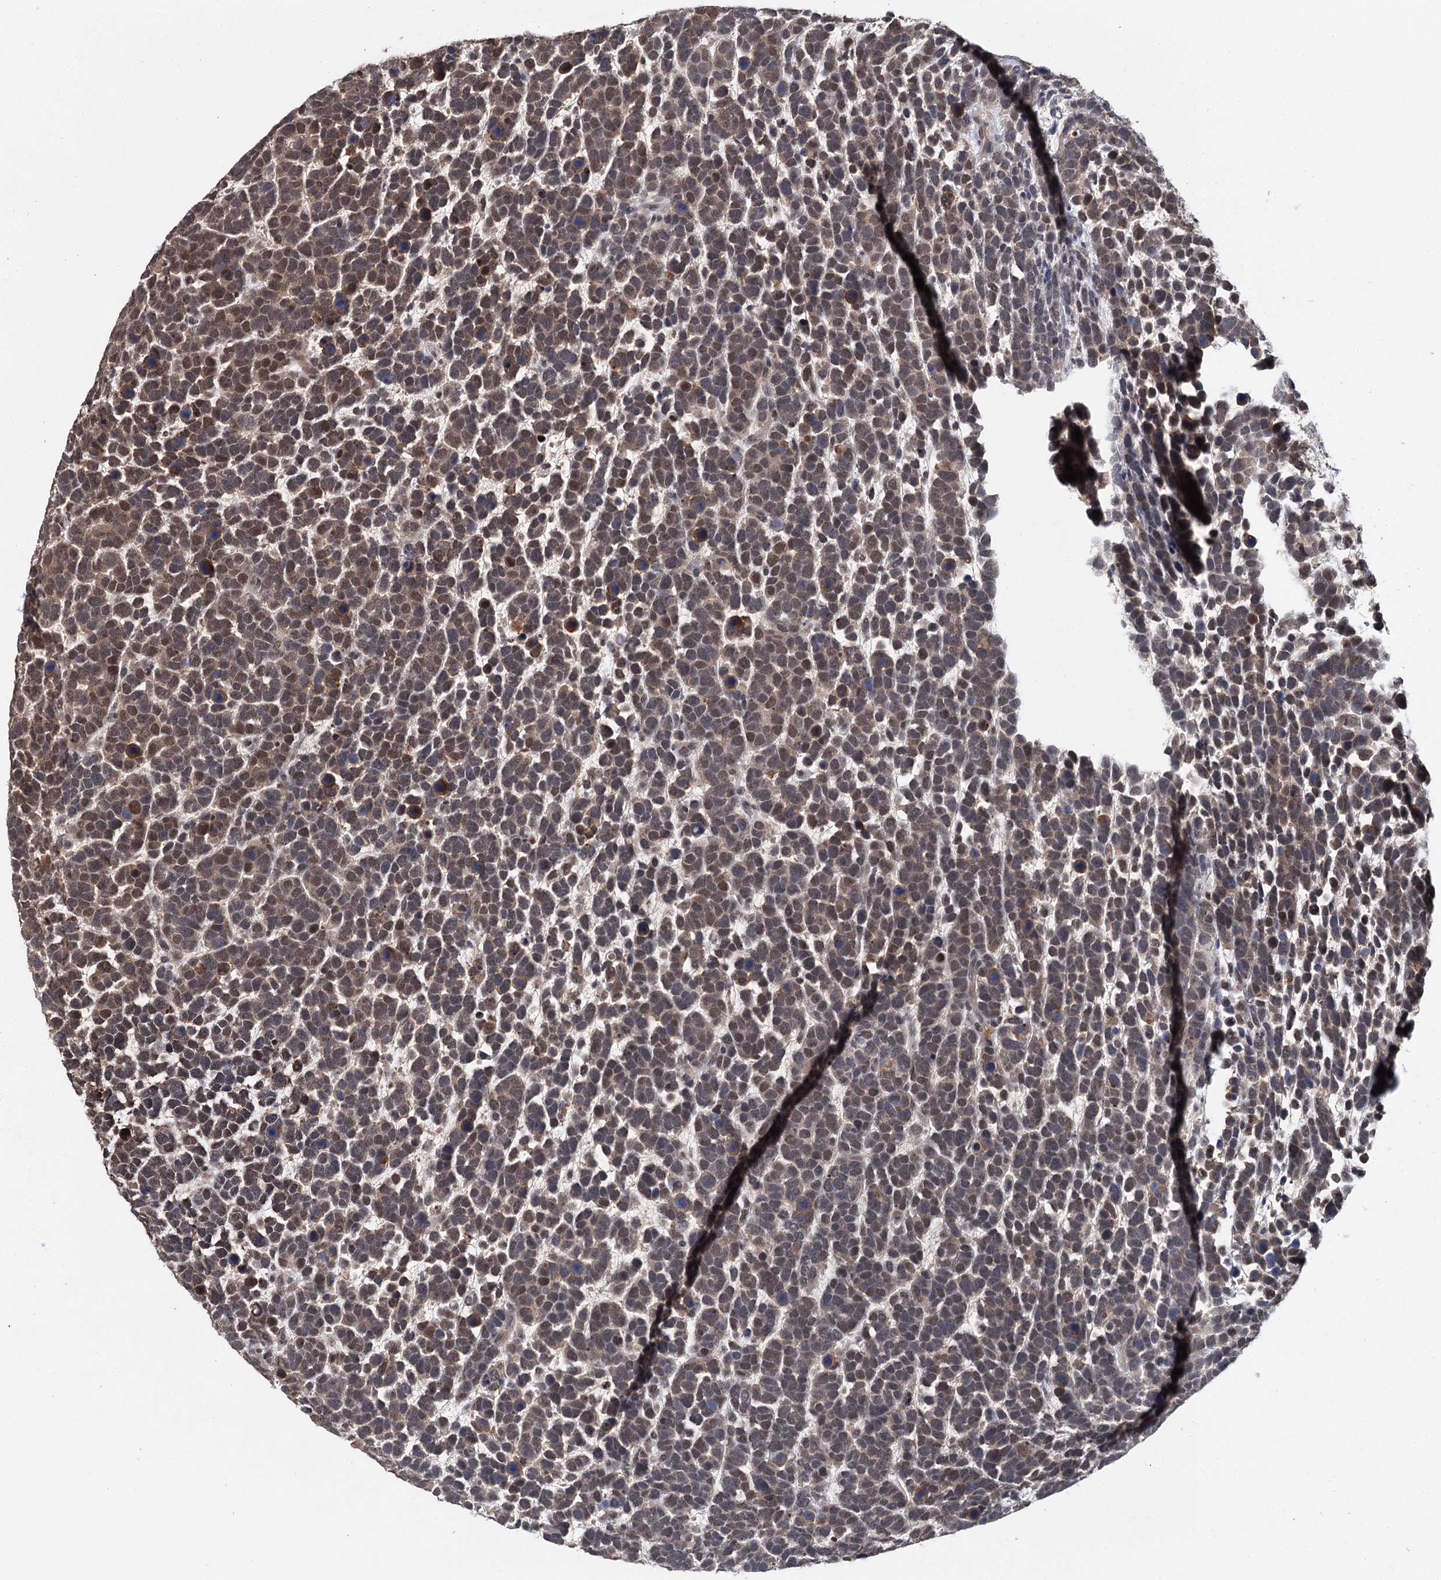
{"staining": {"intensity": "moderate", "quantity": "25%-75%", "location": "cytoplasmic/membranous,nuclear"}, "tissue": "urothelial cancer", "cell_type": "Tumor cells", "image_type": "cancer", "snomed": [{"axis": "morphology", "description": "Urothelial carcinoma, High grade"}, {"axis": "topography", "description": "Urinary bladder"}], "caption": "A brown stain labels moderate cytoplasmic/membranous and nuclear expression of a protein in urothelial cancer tumor cells.", "gene": "MYG1", "patient": {"sex": "female", "age": 82}}